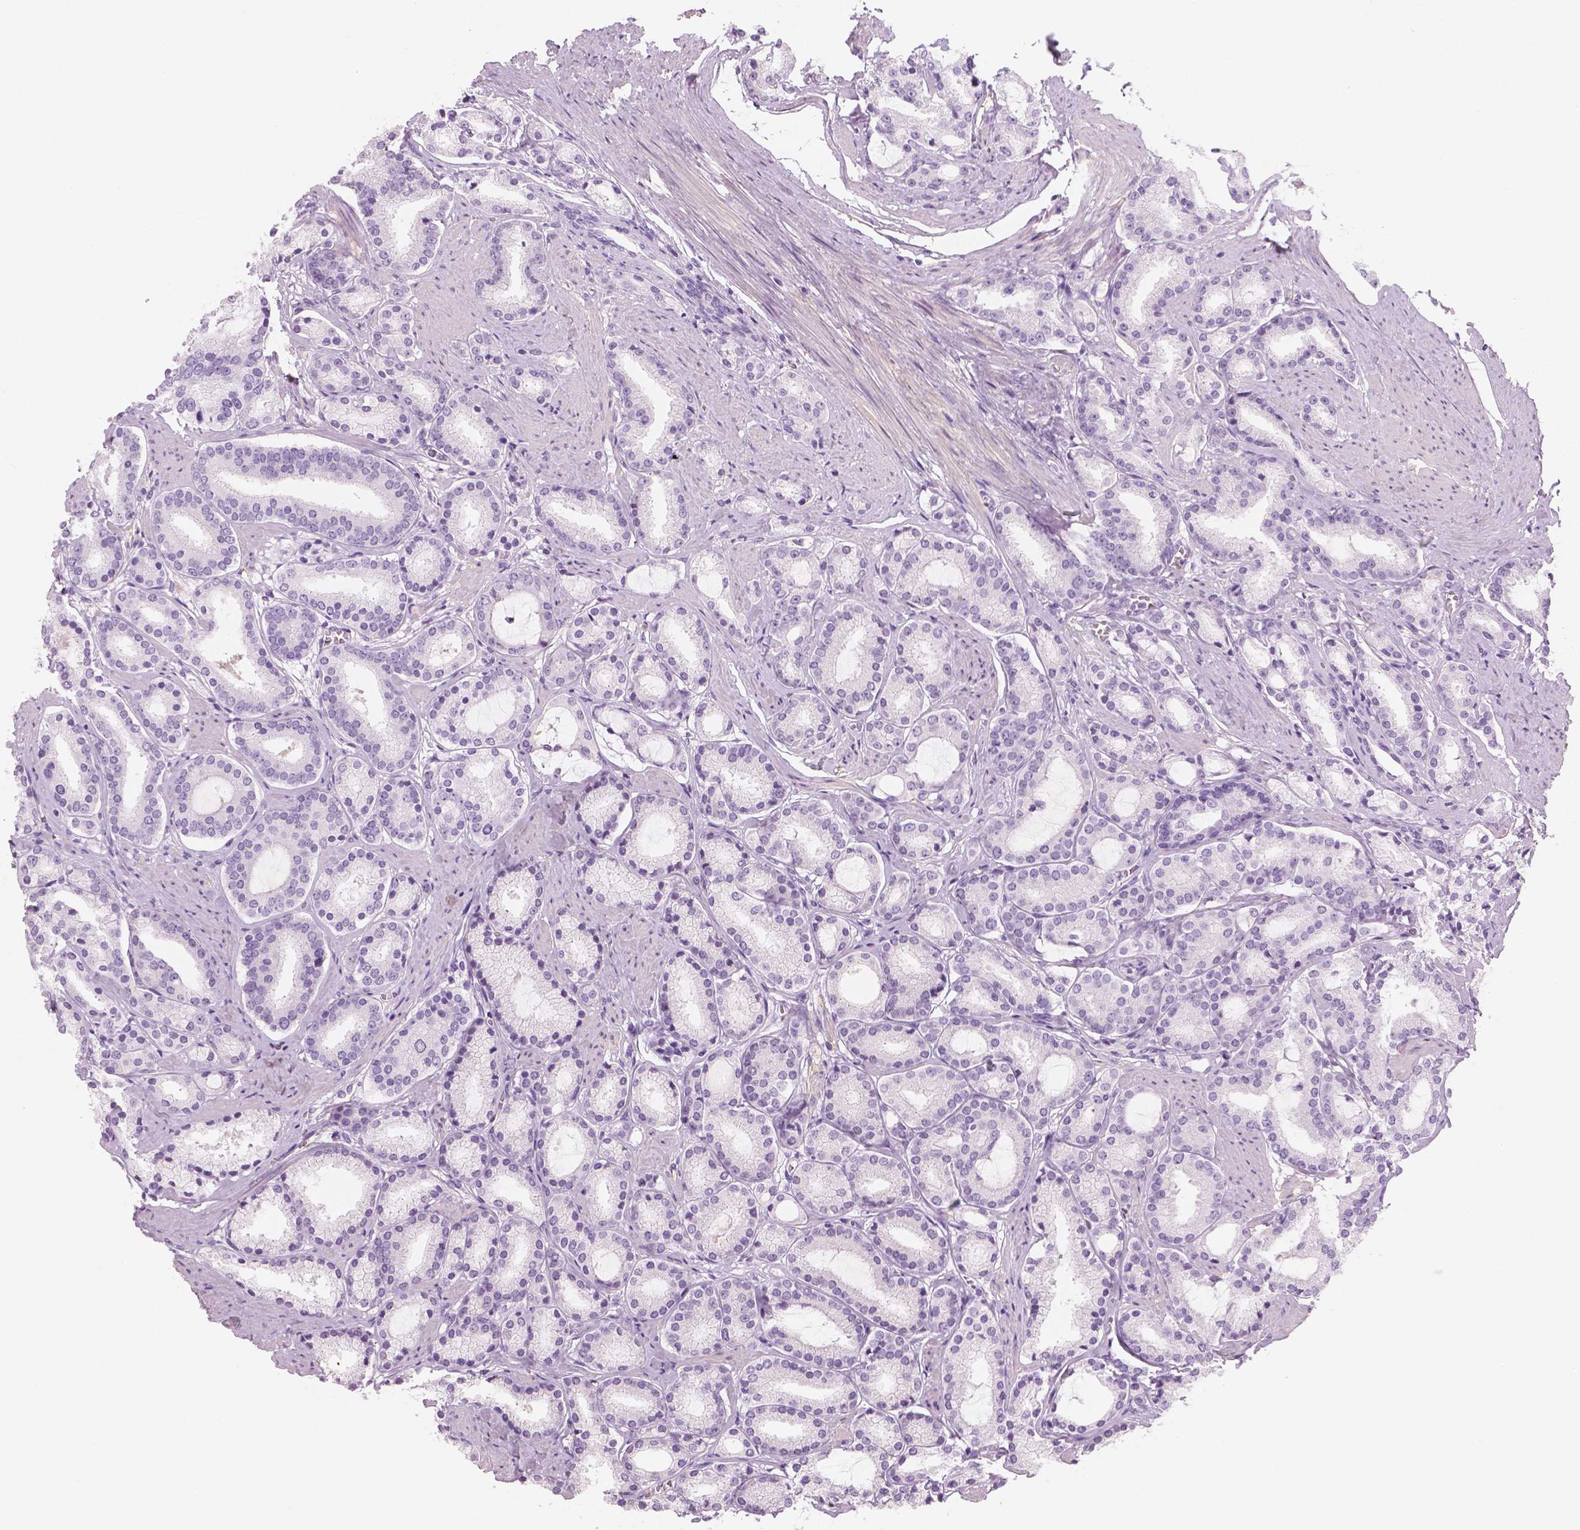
{"staining": {"intensity": "negative", "quantity": "none", "location": "none"}, "tissue": "prostate cancer", "cell_type": "Tumor cells", "image_type": "cancer", "snomed": [{"axis": "morphology", "description": "Adenocarcinoma, High grade"}, {"axis": "topography", "description": "Prostate"}], "caption": "Immunohistochemistry image of adenocarcinoma (high-grade) (prostate) stained for a protein (brown), which demonstrates no staining in tumor cells.", "gene": "PLIN4", "patient": {"sex": "male", "age": 63}}